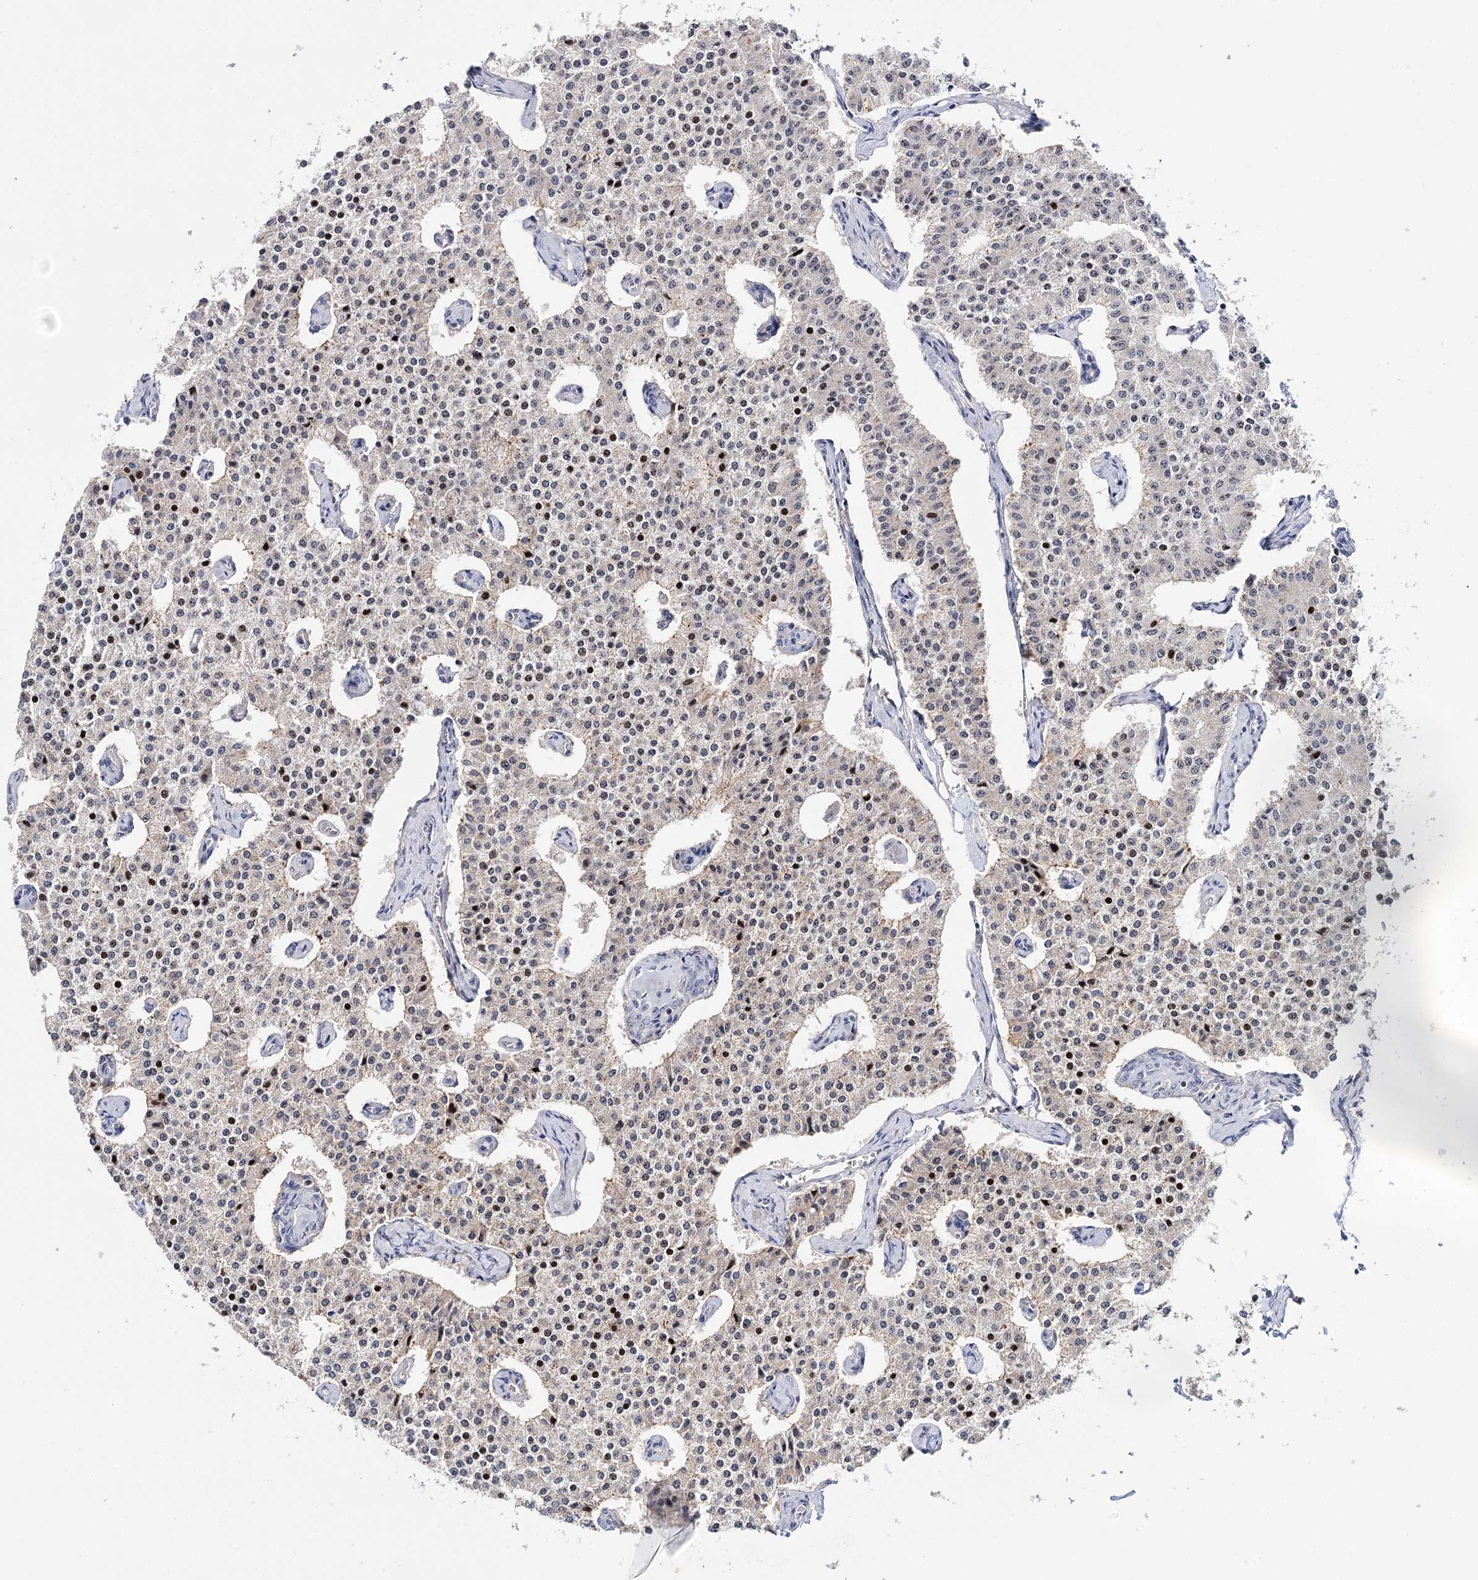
{"staining": {"intensity": "moderate", "quantity": ">75%", "location": "cytoplasmic/membranous,nuclear"}, "tissue": "carcinoid", "cell_type": "Tumor cells", "image_type": "cancer", "snomed": [{"axis": "morphology", "description": "Carcinoid, malignant, NOS"}, {"axis": "topography", "description": "Colon"}], "caption": "DAB immunohistochemical staining of human carcinoid exhibits moderate cytoplasmic/membranous and nuclear protein staining in approximately >75% of tumor cells. (Stains: DAB (3,3'-diaminobenzidine) in brown, nuclei in blue, Microscopy: brightfield microscopy at high magnification).", "gene": "CFAP46", "patient": {"sex": "female", "age": 52}}